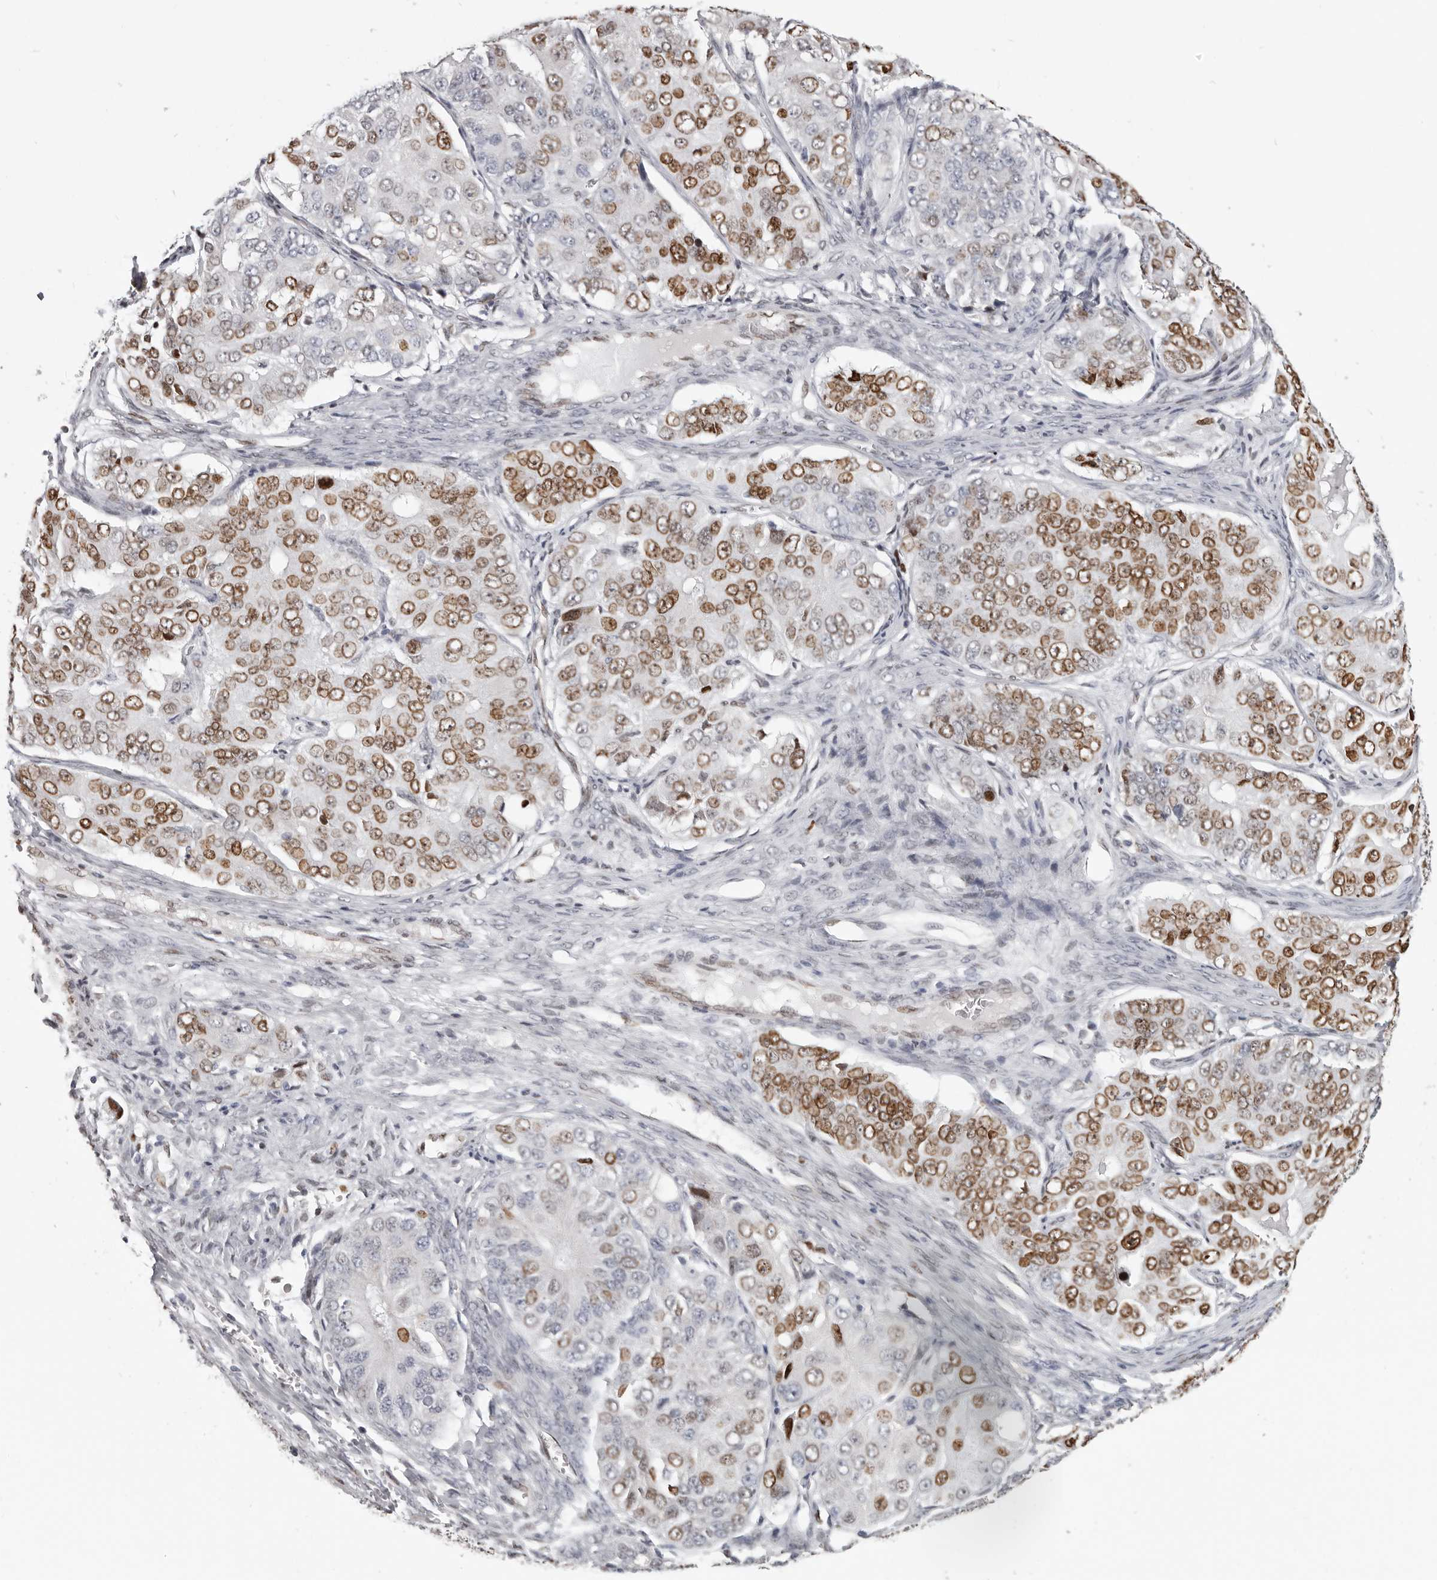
{"staining": {"intensity": "moderate", "quantity": "25%-75%", "location": "nuclear"}, "tissue": "ovarian cancer", "cell_type": "Tumor cells", "image_type": "cancer", "snomed": [{"axis": "morphology", "description": "Carcinoma, endometroid"}, {"axis": "topography", "description": "Ovary"}], "caption": "An image of ovarian cancer stained for a protein reveals moderate nuclear brown staining in tumor cells.", "gene": "SRP19", "patient": {"sex": "female", "age": 51}}